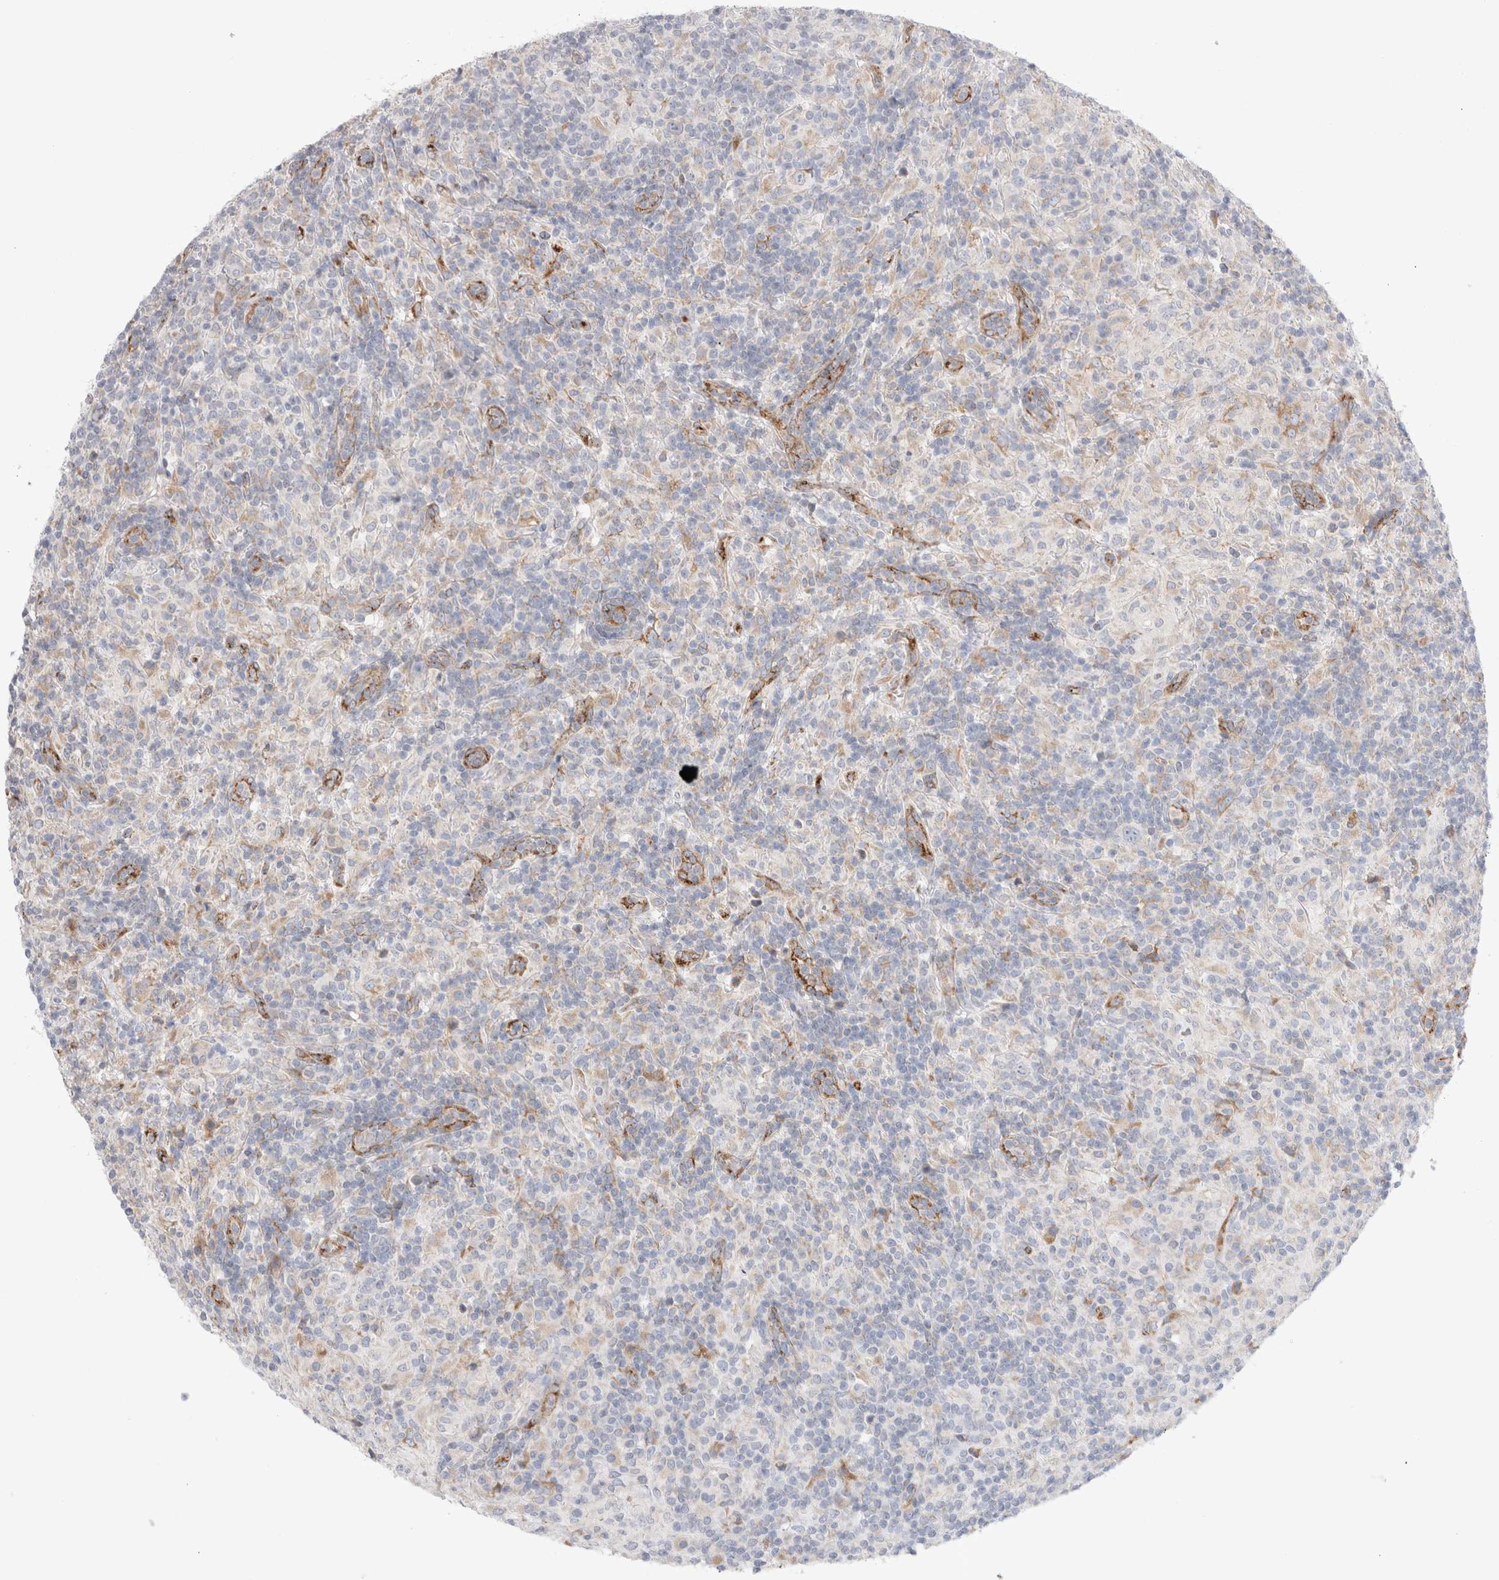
{"staining": {"intensity": "negative", "quantity": "none", "location": "none"}, "tissue": "lymphoma", "cell_type": "Tumor cells", "image_type": "cancer", "snomed": [{"axis": "morphology", "description": "Hodgkin's disease, NOS"}, {"axis": "topography", "description": "Lymph node"}], "caption": "The histopathology image exhibits no staining of tumor cells in lymphoma.", "gene": "CNPY4", "patient": {"sex": "male", "age": 70}}